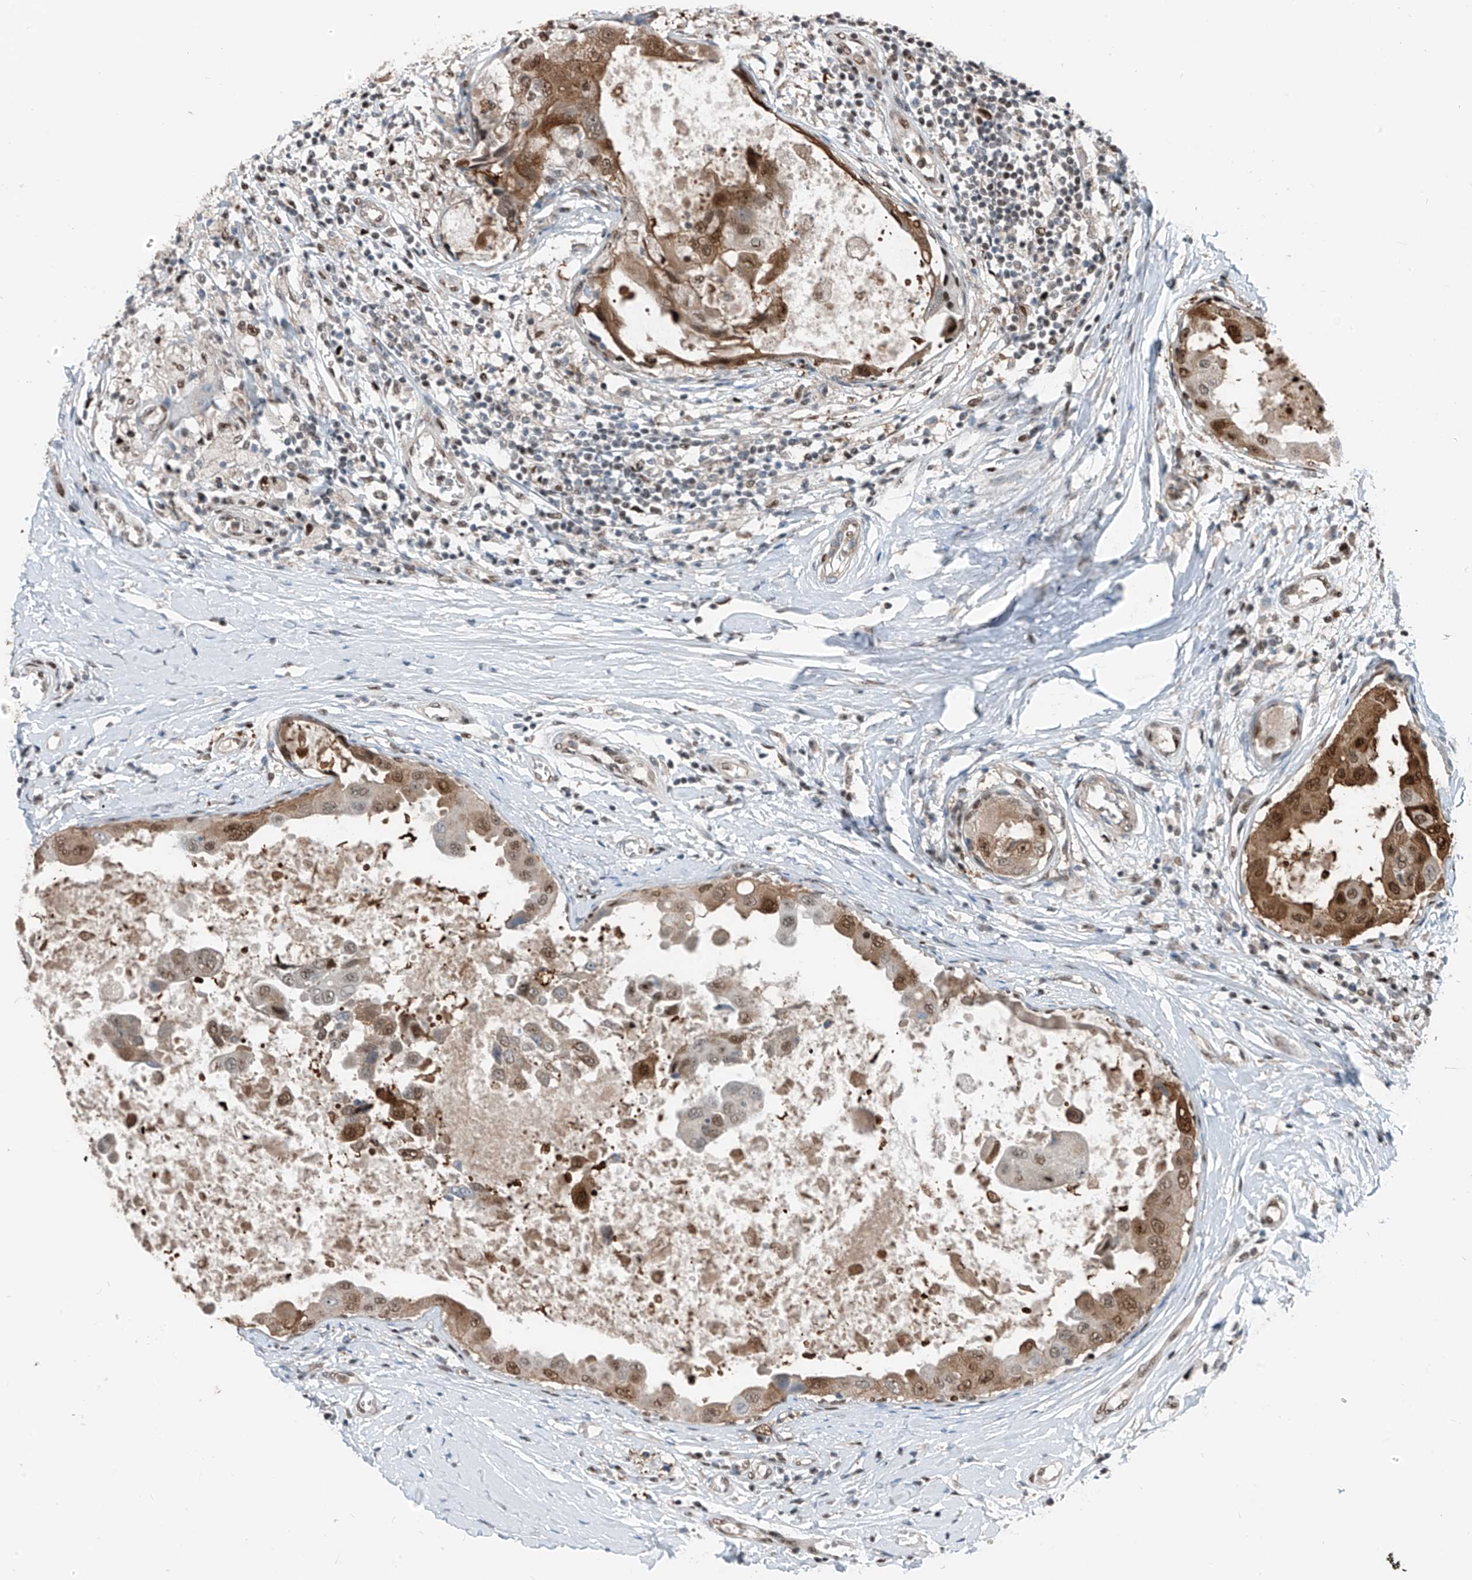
{"staining": {"intensity": "moderate", "quantity": ">75%", "location": "cytoplasmic/membranous,nuclear"}, "tissue": "breast cancer", "cell_type": "Tumor cells", "image_type": "cancer", "snomed": [{"axis": "morphology", "description": "Duct carcinoma"}, {"axis": "topography", "description": "Breast"}], "caption": "An image of invasive ductal carcinoma (breast) stained for a protein displays moderate cytoplasmic/membranous and nuclear brown staining in tumor cells.", "gene": "RBP7", "patient": {"sex": "female", "age": 27}}